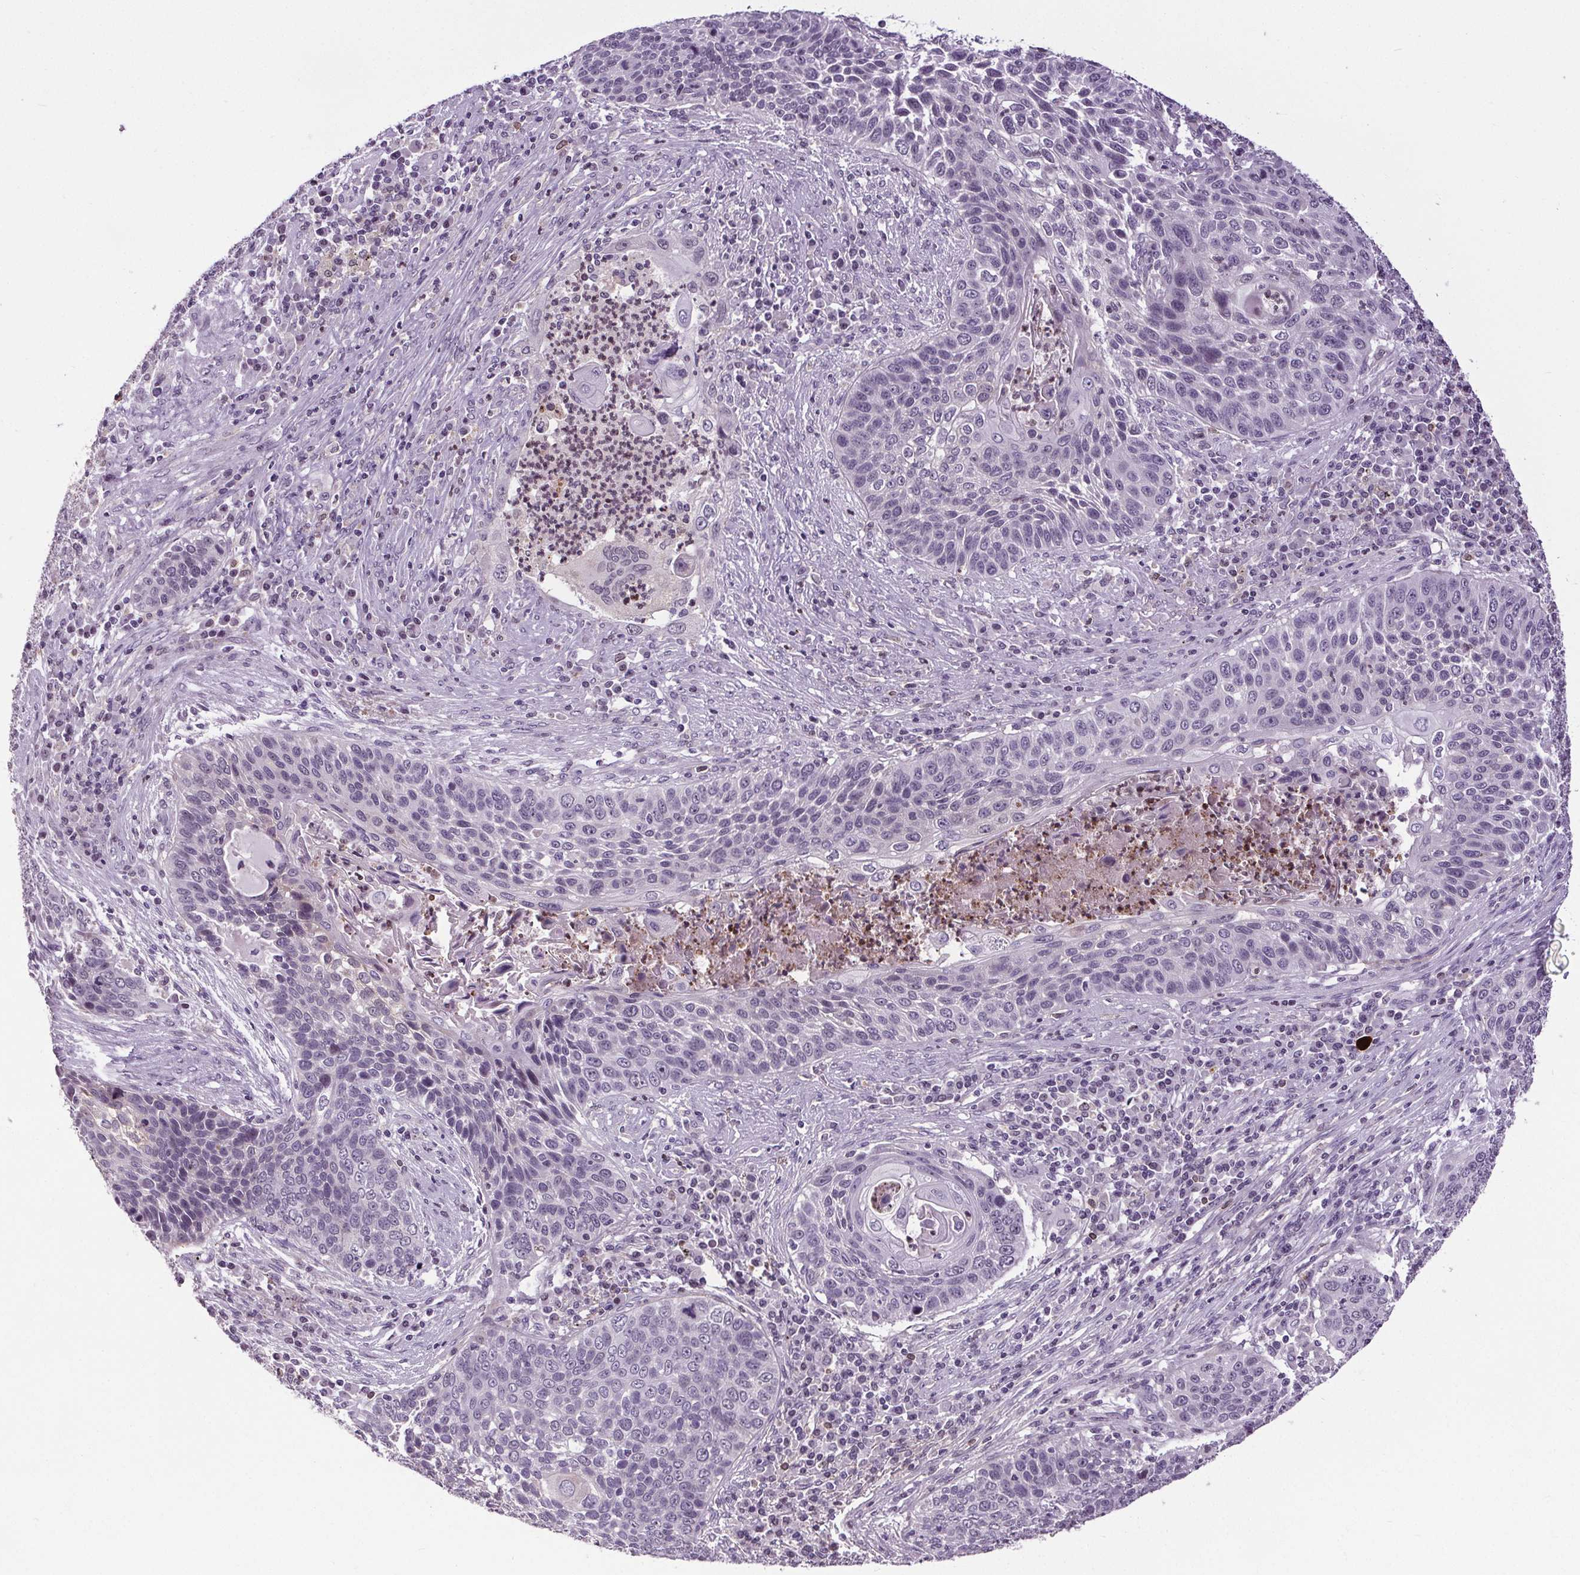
{"staining": {"intensity": "negative", "quantity": "none", "location": "none"}, "tissue": "lung cancer", "cell_type": "Tumor cells", "image_type": "cancer", "snomed": [{"axis": "morphology", "description": "Squamous cell carcinoma, NOS"}, {"axis": "morphology", "description": "Squamous cell carcinoma, metastatic, NOS"}, {"axis": "topography", "description": "Lung"}, {"axis": "topography", "description": "Pleura, NOS"}], "caption": "Human lung cancer (metastatic squamous cell carcinoma) stained for a protein using immunohistochemistry (IHC) displays no positivity in tumor cells.", "gene": "TMEM240", "patient": {"sex": "male", "age": 72}}